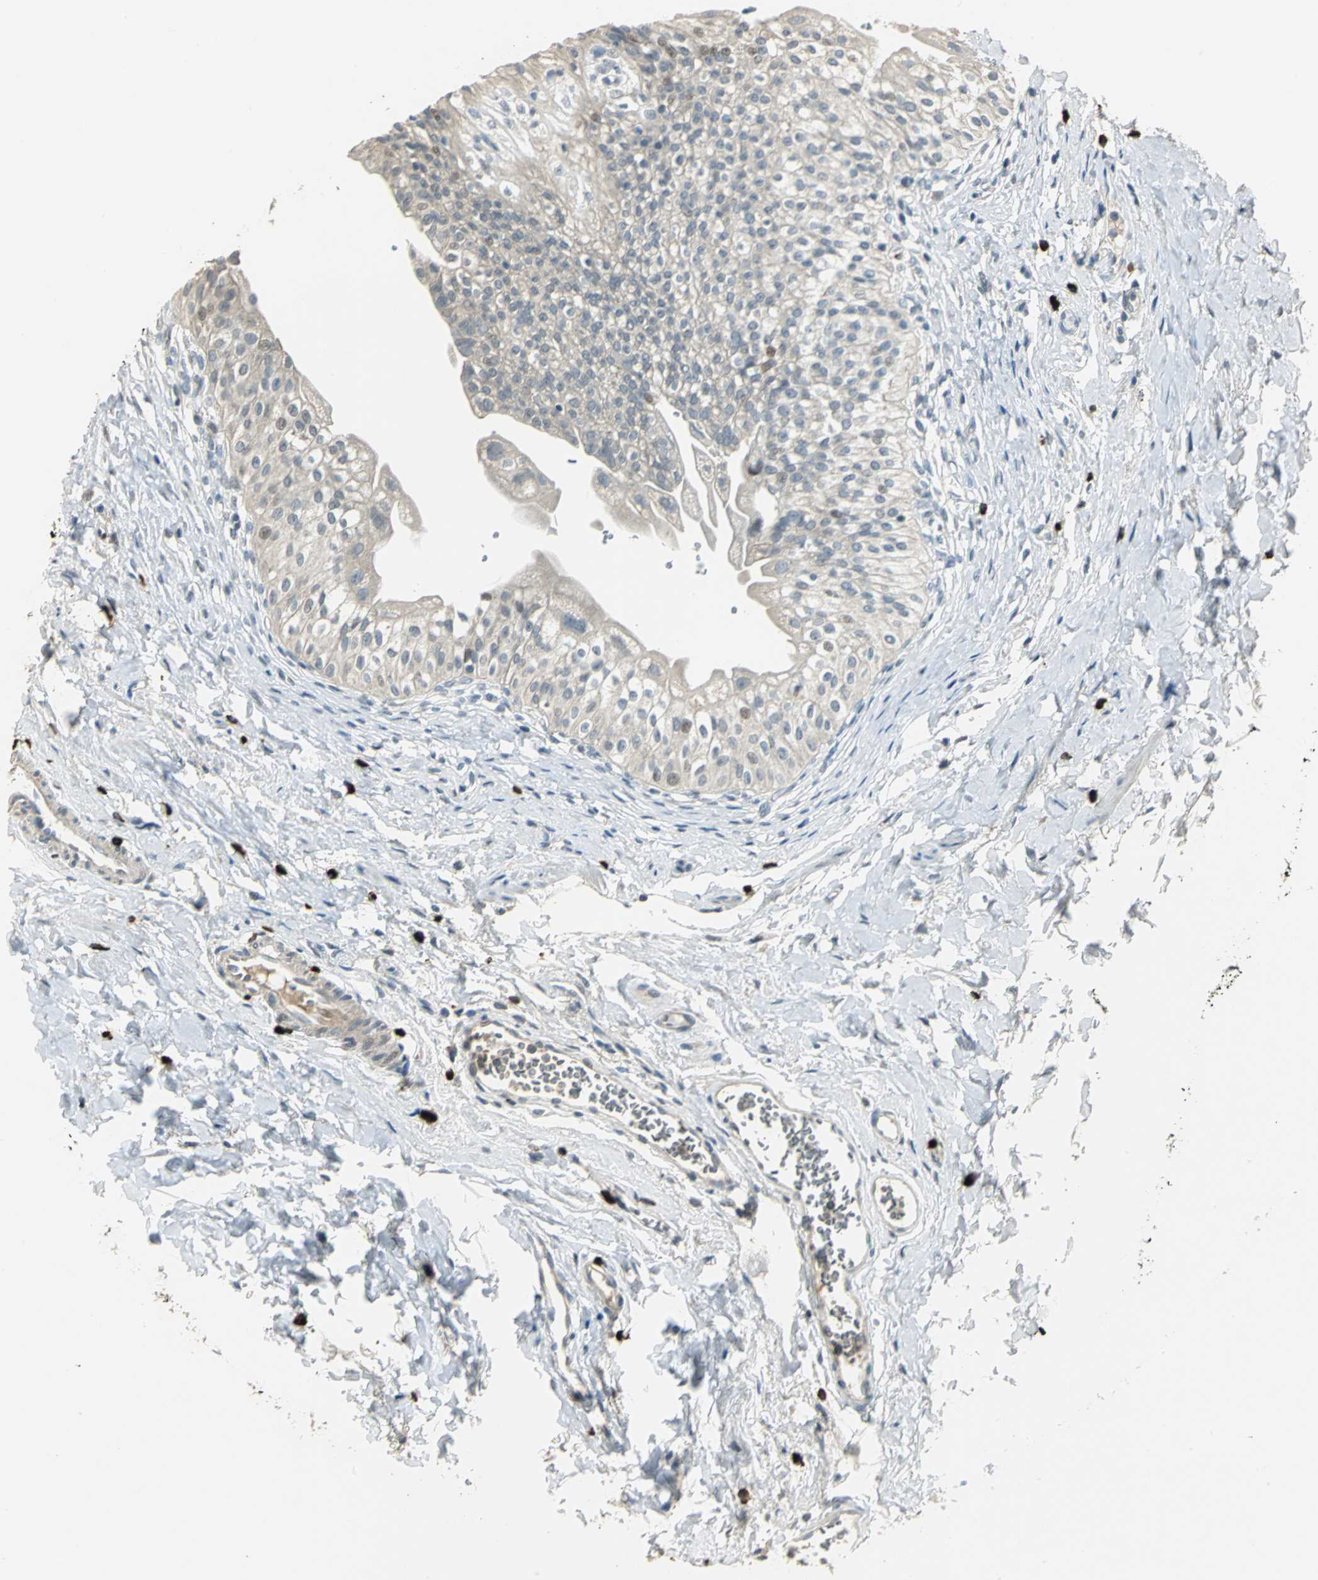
{"staining": {"intensity": "moderate", "quantity": "<25%", "location": "nuclear"}, "tissue": "urinary bladder", "cell_type": "Urothelial cells", "image_type": "normal", "snomed": [{"axis": "morphology", "description": "Normal tissue, NOS"}, {"axis": "topography", "description": "Urinary bladder"}], "caption": "Normal urinary bladder exhibits moderate nuclear positivity in approximately <25% of urothelial cells, visualized by immunohistochemistry. Using DAB (brown) and hematoxylin (blue) stains, captured at high magnification using brightfield microscopy.", "gene": "PROC", "patient": {"sex": "female", "age": 80}}